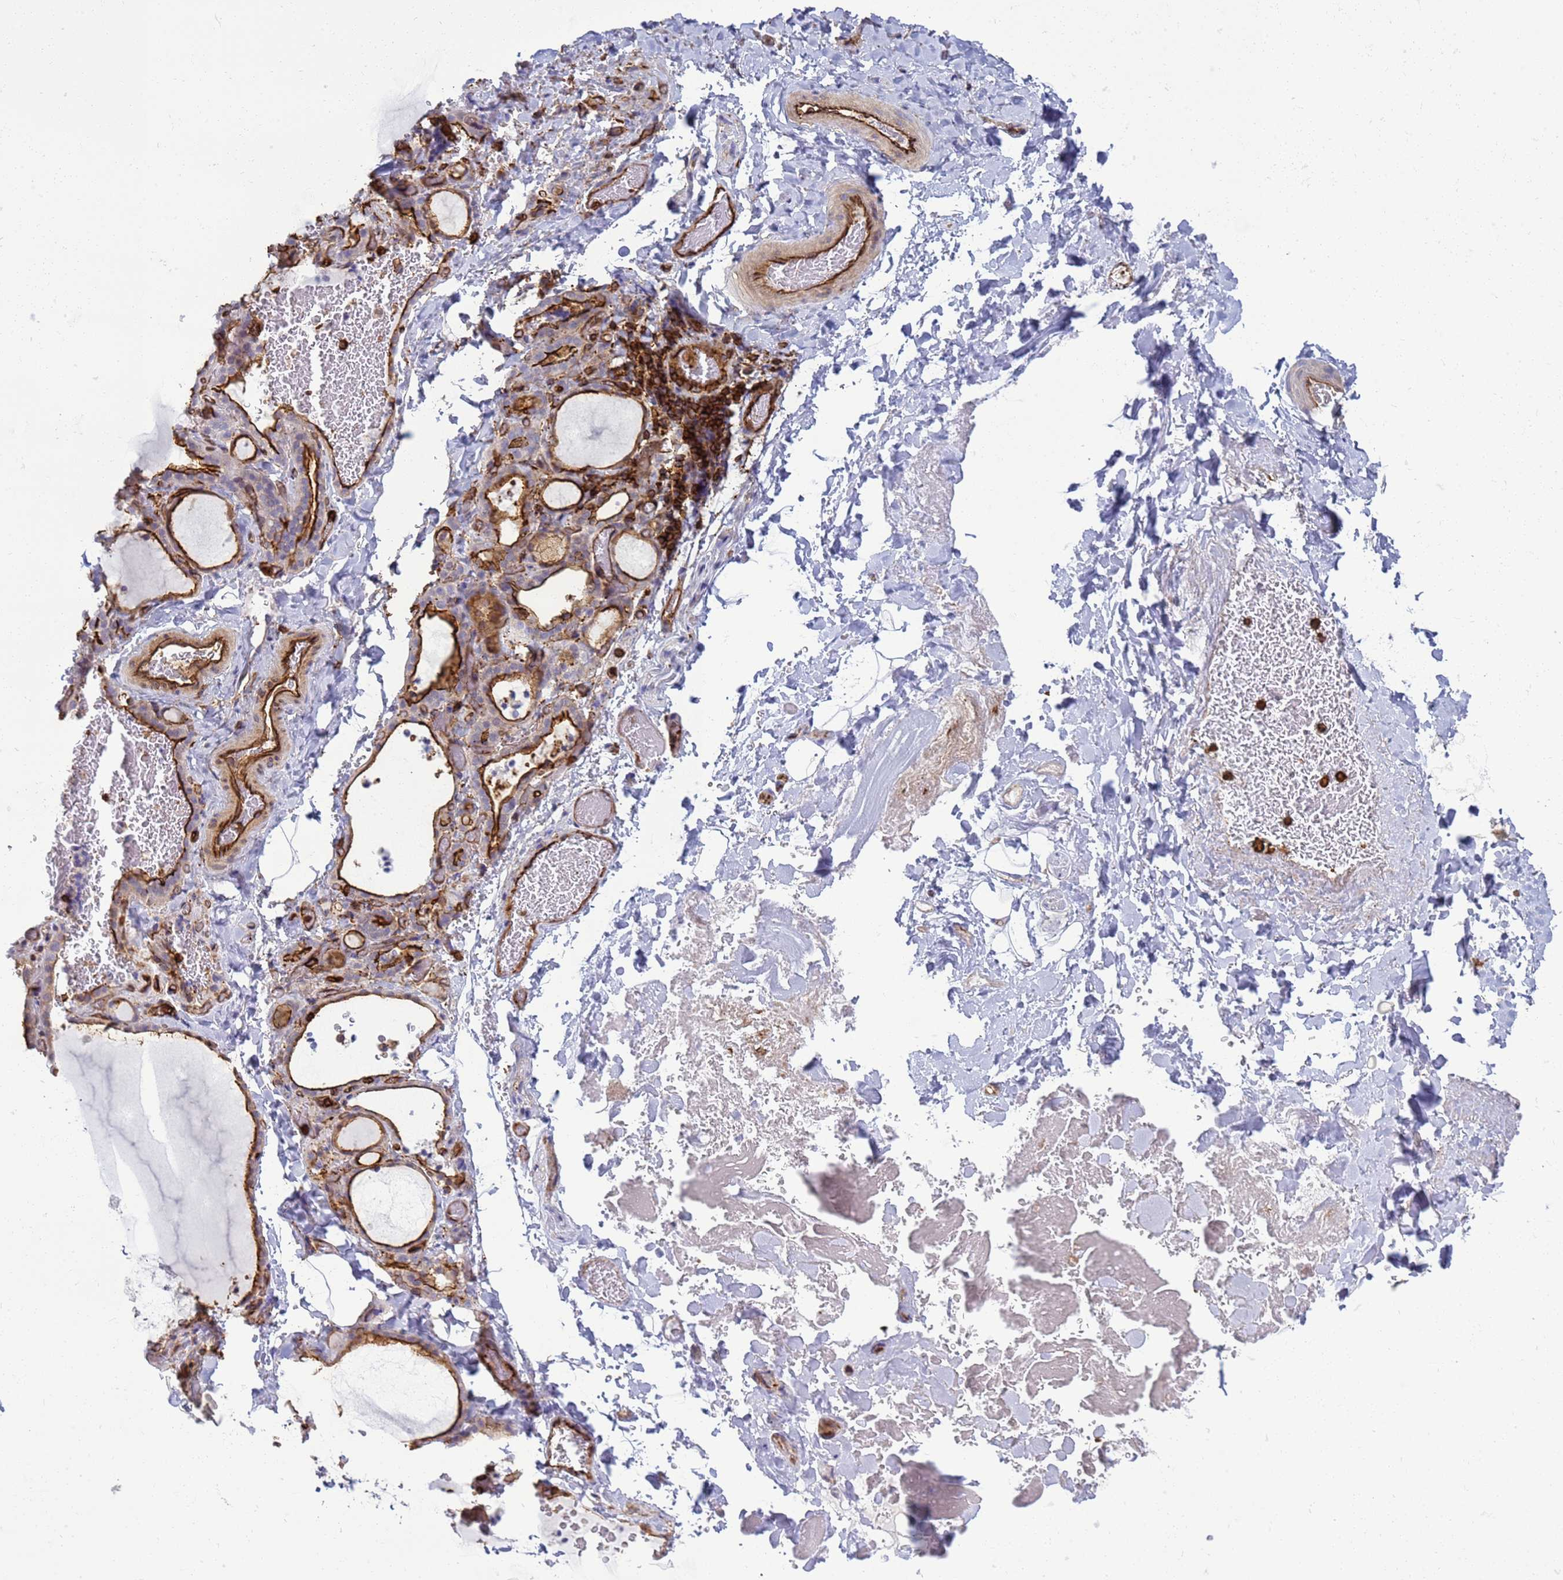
{"staining": {"intensity": "weak", "quantity": "25%-75%", "location": "cytoplasmic/membranous"}, "tissue": "thyroid gland", "cell_type": "Glandular cells", "image_type": "normal", "snomed": [{"axis": "morphology", "description": "Normal tissue, NOS"}, {"axis": "topography", "description": "Thyroid gland"}], "caption": "This is an image of immunohistochemistry (IHC) staining of benign thyroid gland, which shows weak positivity in the cytoplasmic/membranous of glandular cells.", "gene": "ZBTB8OS", "patient": {"sex": "female", "age": 22}}